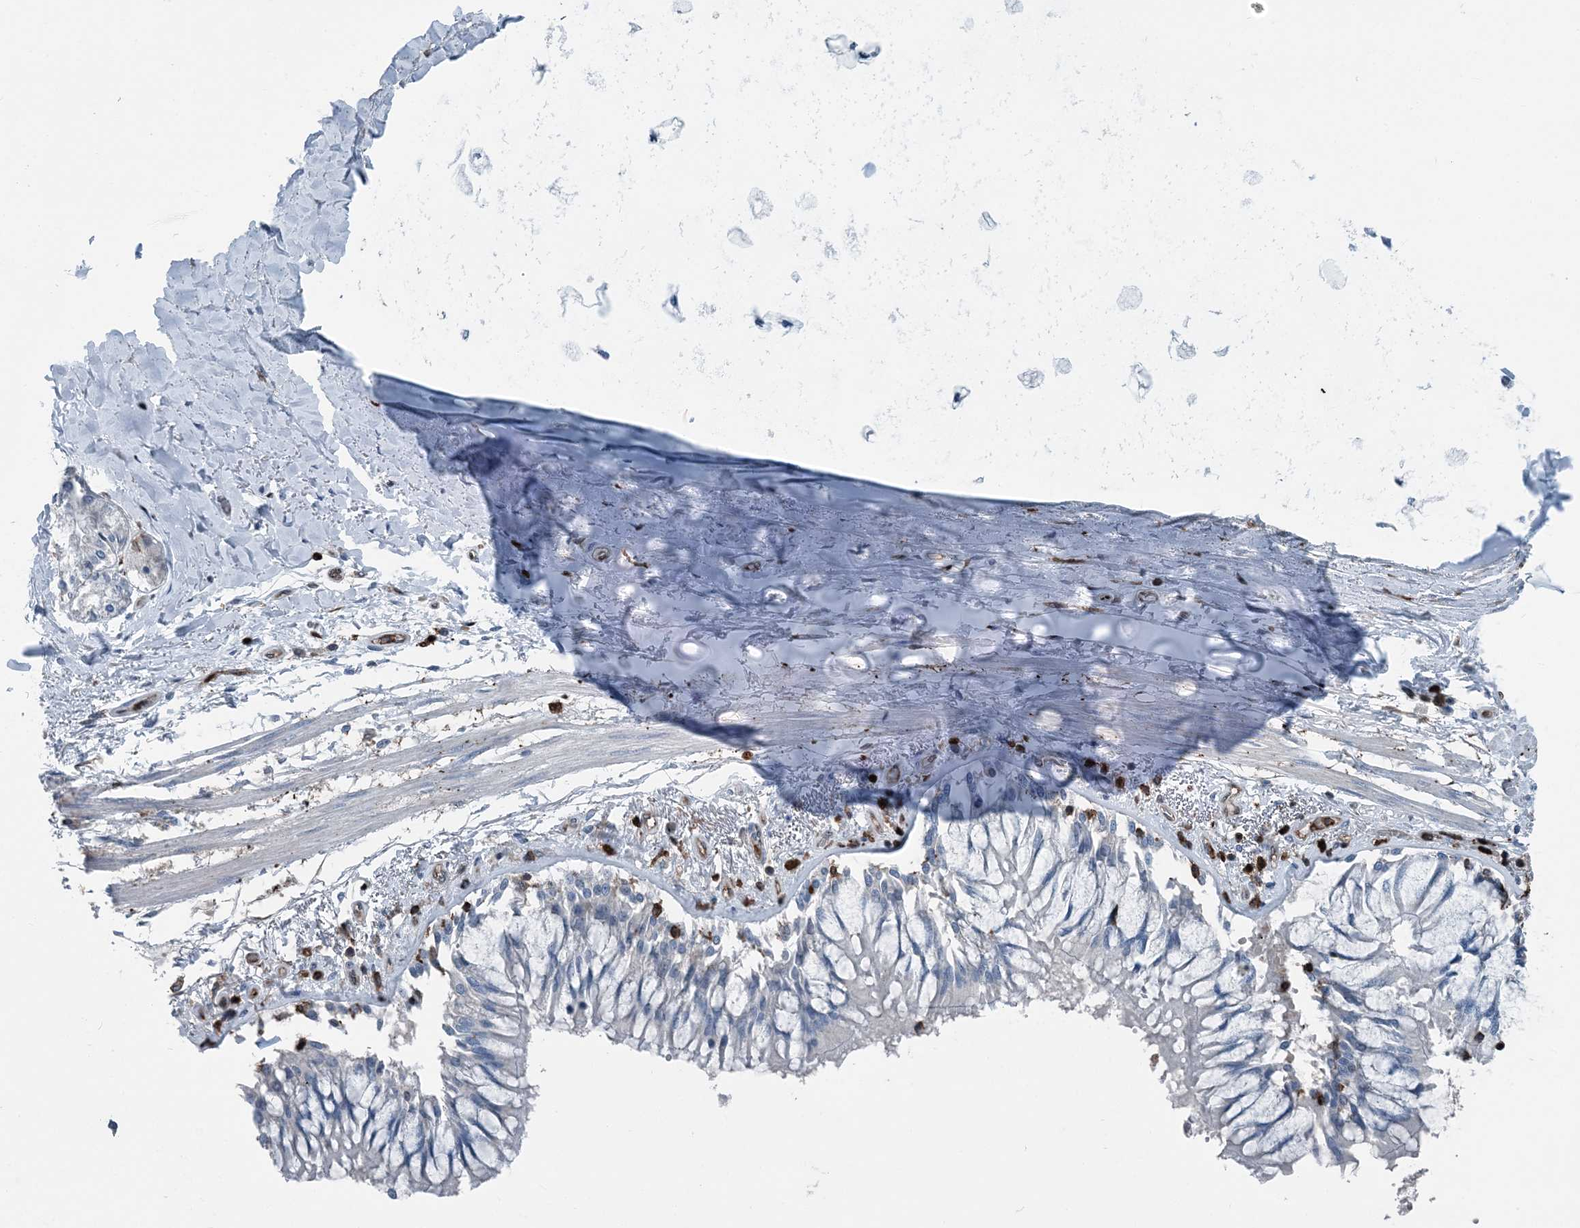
{"staining": {"intensity": "negative", "quantity": "none", "location": "none"}, "tissue": "adipose tissue", "cell_type": "Adipocytes", "image_type": "normal", "snomed": [{"axis": "morphology", "description": "Normal tissue, NOS"}, {"axis": "topography", "description": "Cartilage tissue"}, {"axis": "topography", "description": "Bronchus"}, {"axis": "topography", "description": "Lung"}, {"axis": "topography", "description": "Peripheral nerve tissue"}], "caption": "A histopathology image of human adipose tissue is negative for staining in adipocytes. (Stains: DAB immunohistochemistry (IHC) with hematoxylin counter stain, Microscopy: brightfield microscopy at high magnification).", "gene": "CFL1", "patient": {"sex": "female", "age": 49}}